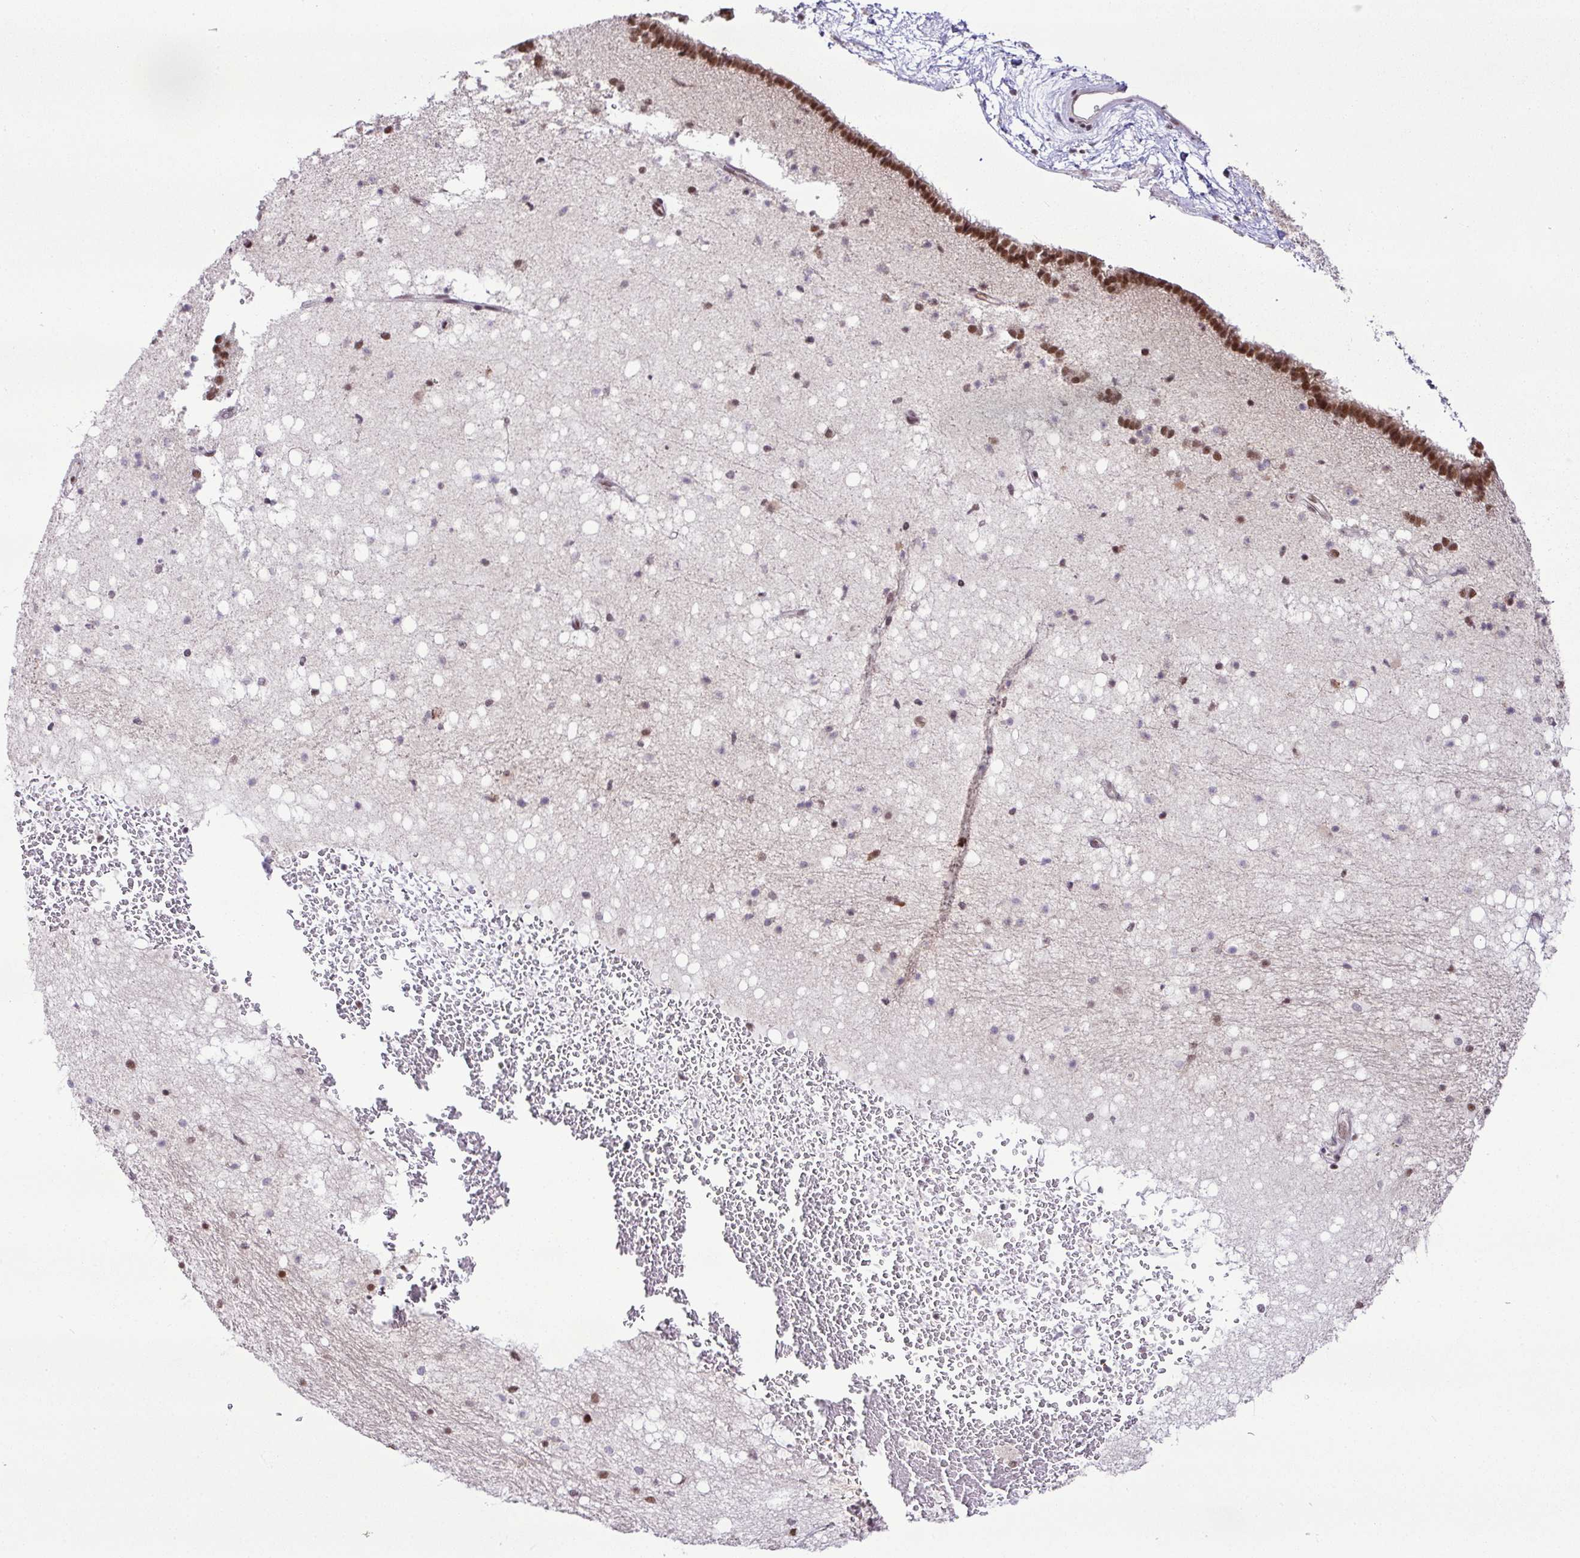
{"staining": {"intensity": "moderate", "quantity": "25%-75%", "location": "nuclear"}, "tissue": "caudate", "cell_type": "Glial cells", "image_type": "normal", "snomed": [{"axis": "morphology", "description": "Normal tissue, NOS"}, {"axis": "topography", "description": "Lateral ventricle wall"}], "caption": "Caudate stained for a protein (brown) demonstrates moderate nuclear positive positivity in about 25%-75% of glial cells.", "gene": "PGAP4", "patient": {"sex": "male", "age": 37}}